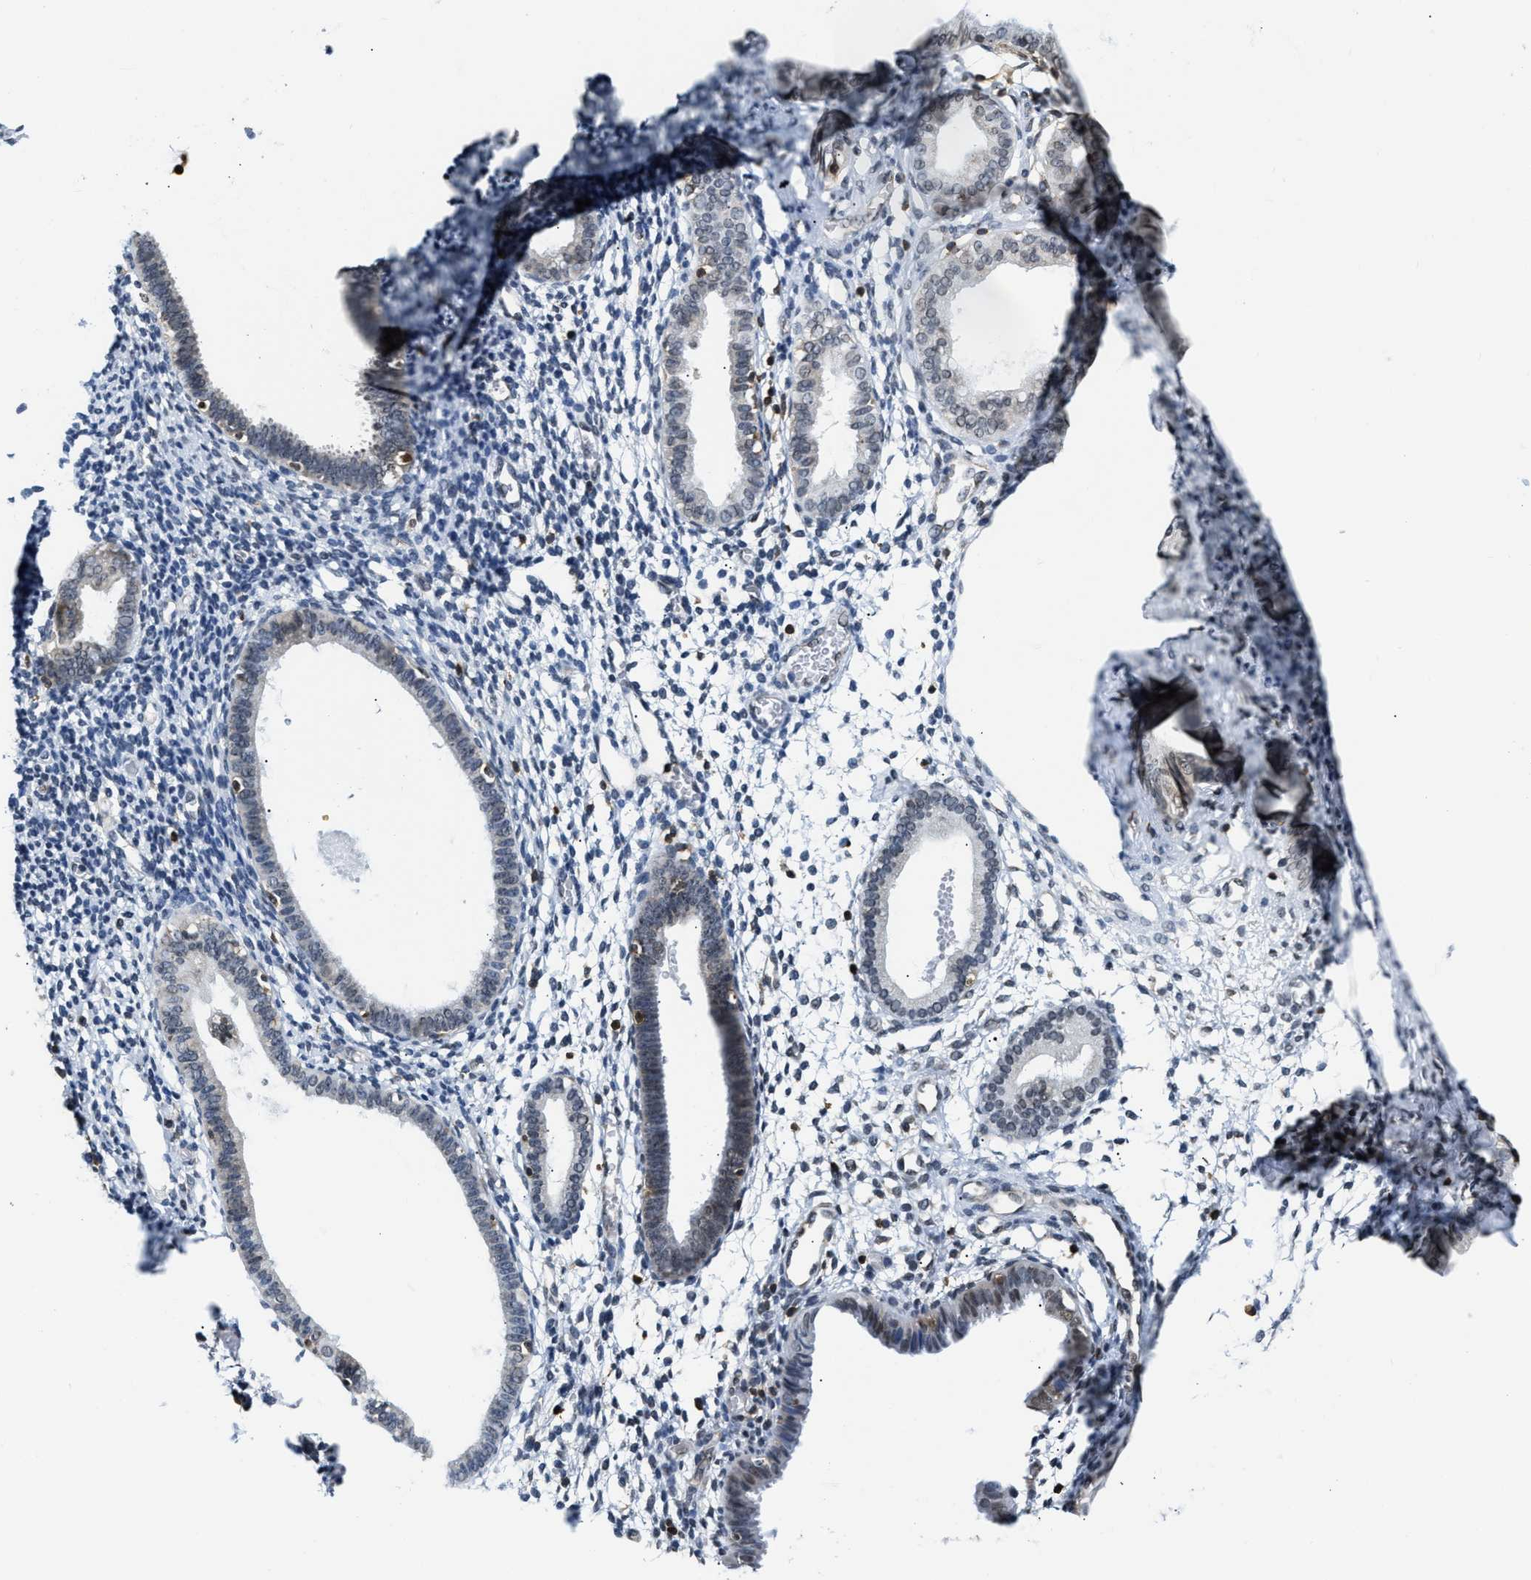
{"staining": {"intensity": "moderate", "quantity": "<25%", "location": "nuclear"}, "tissue": "endometrium", "cell_type": "Cells in endometrial stroma", "image_type": "normal", "snomed": [{"axis": "morphology", "description": "Normal tissue, NOS"}, {"axis": "topography", "description": "Endometrium"}], "caption": "A micrograph showing moderate nuclear positivity in approximately <25% of cells in endometrial stroma in normal endometrium, as visualized by brown immunohistochemical staining.", "gene": "STK10", "patient": {"sex": "female", "age": 61}}